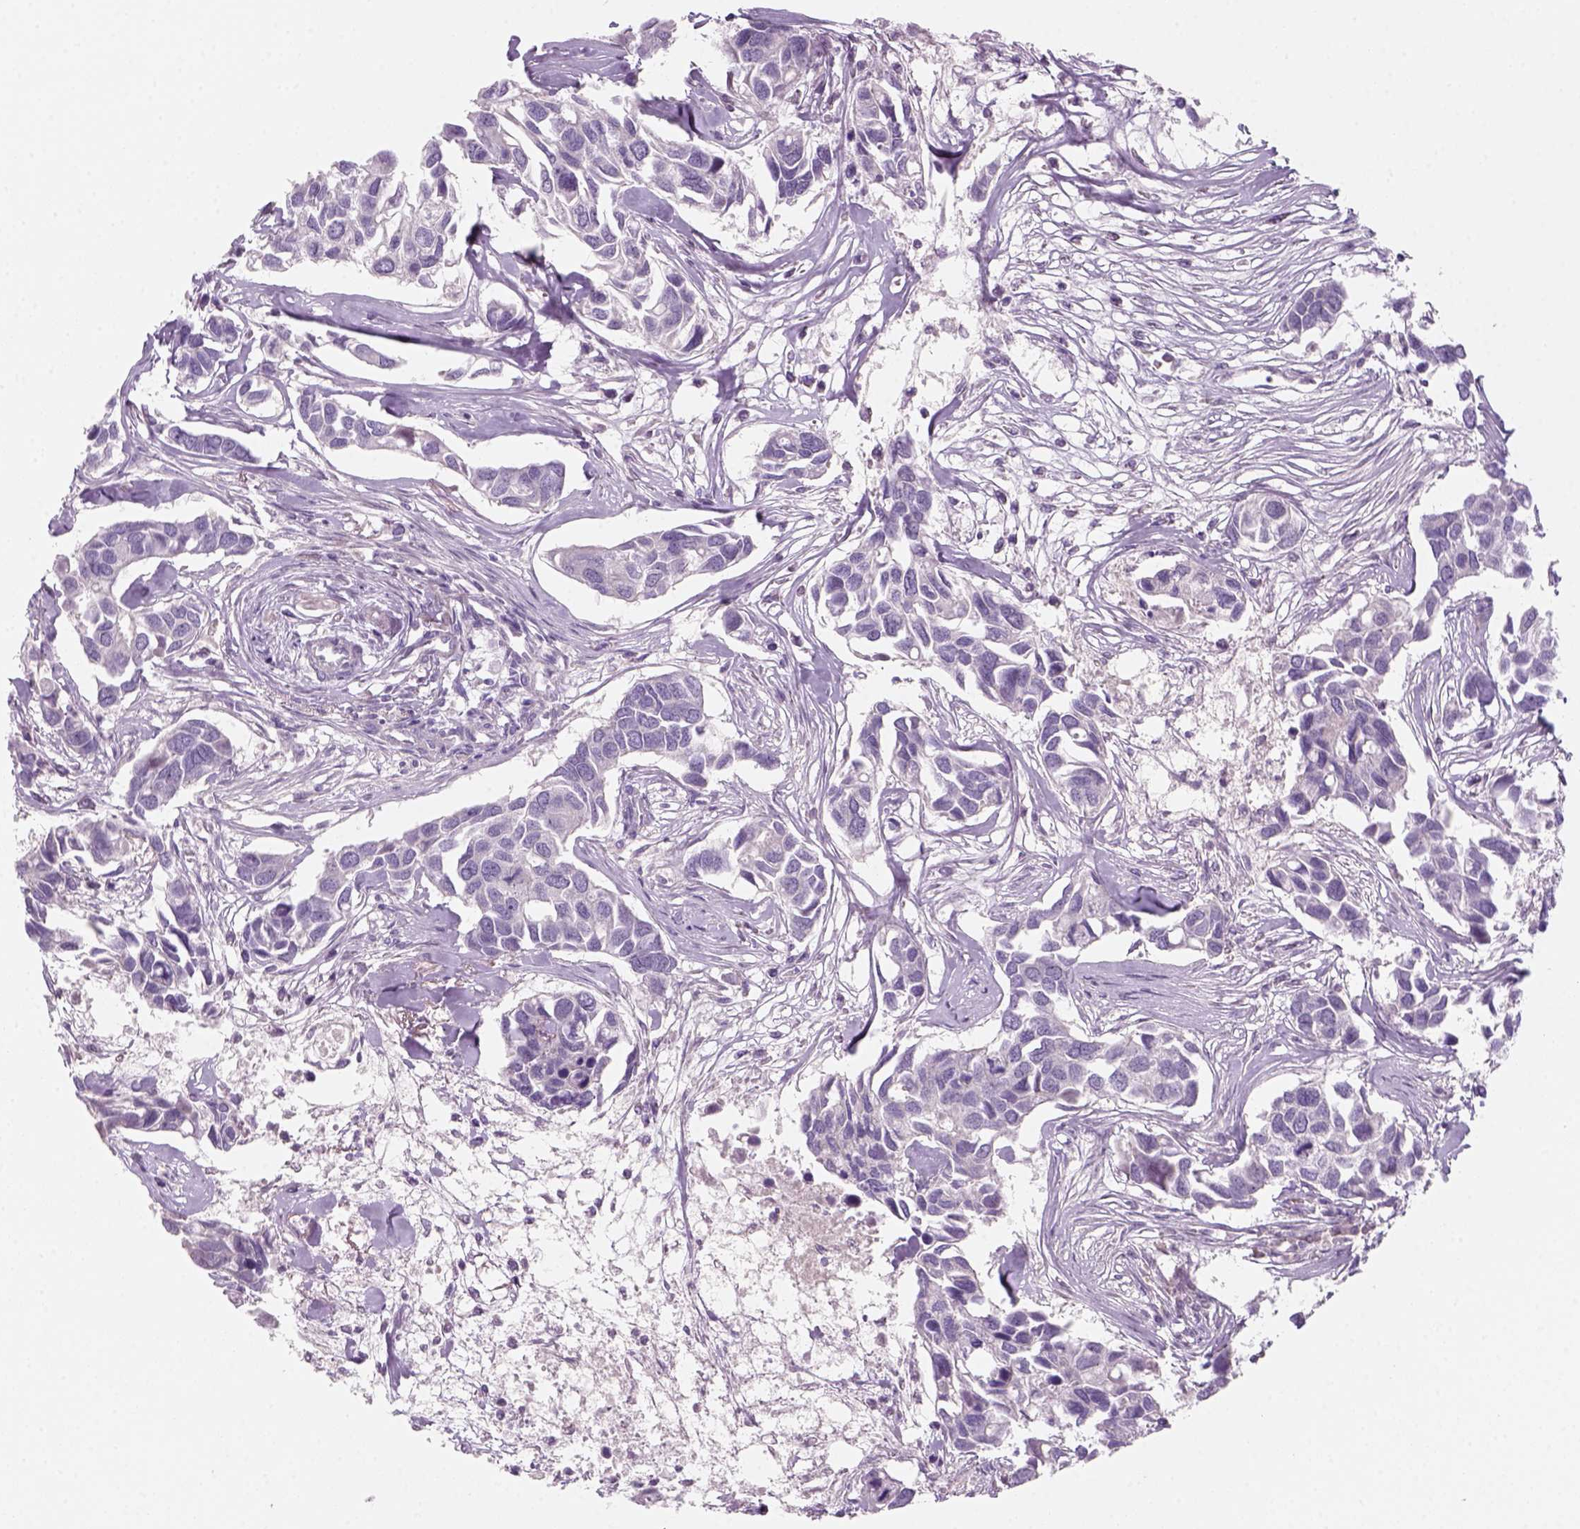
{"staining": {"intensity": "negative", "quantity": "none", "location": "none"}, "tissue": "breast cancer", "cell_type": "Tumor cells", "image_type": "cancer", "snomed": [{"axis": "morphology", "description": "Duct carcinoma"}, {"axis": "topography", "description": "Breast"}], "caption": "Immunohistochemistry (IHC) histopathology image of neoplastic tissue: human invasive ductal carcinoma (breast) stained with DAB (3,3'-diaminobenzidine) shows no significant protein positivity in tumor cells. (Stains: DAB (3,3'-diaminobenzidine) immunohistochemistry with hematoxylin counter stain, Microscopy: brightfield microscopy at high magnification).", "gene": "KRT25", "patient": {"sex": "female", "age": 83}}